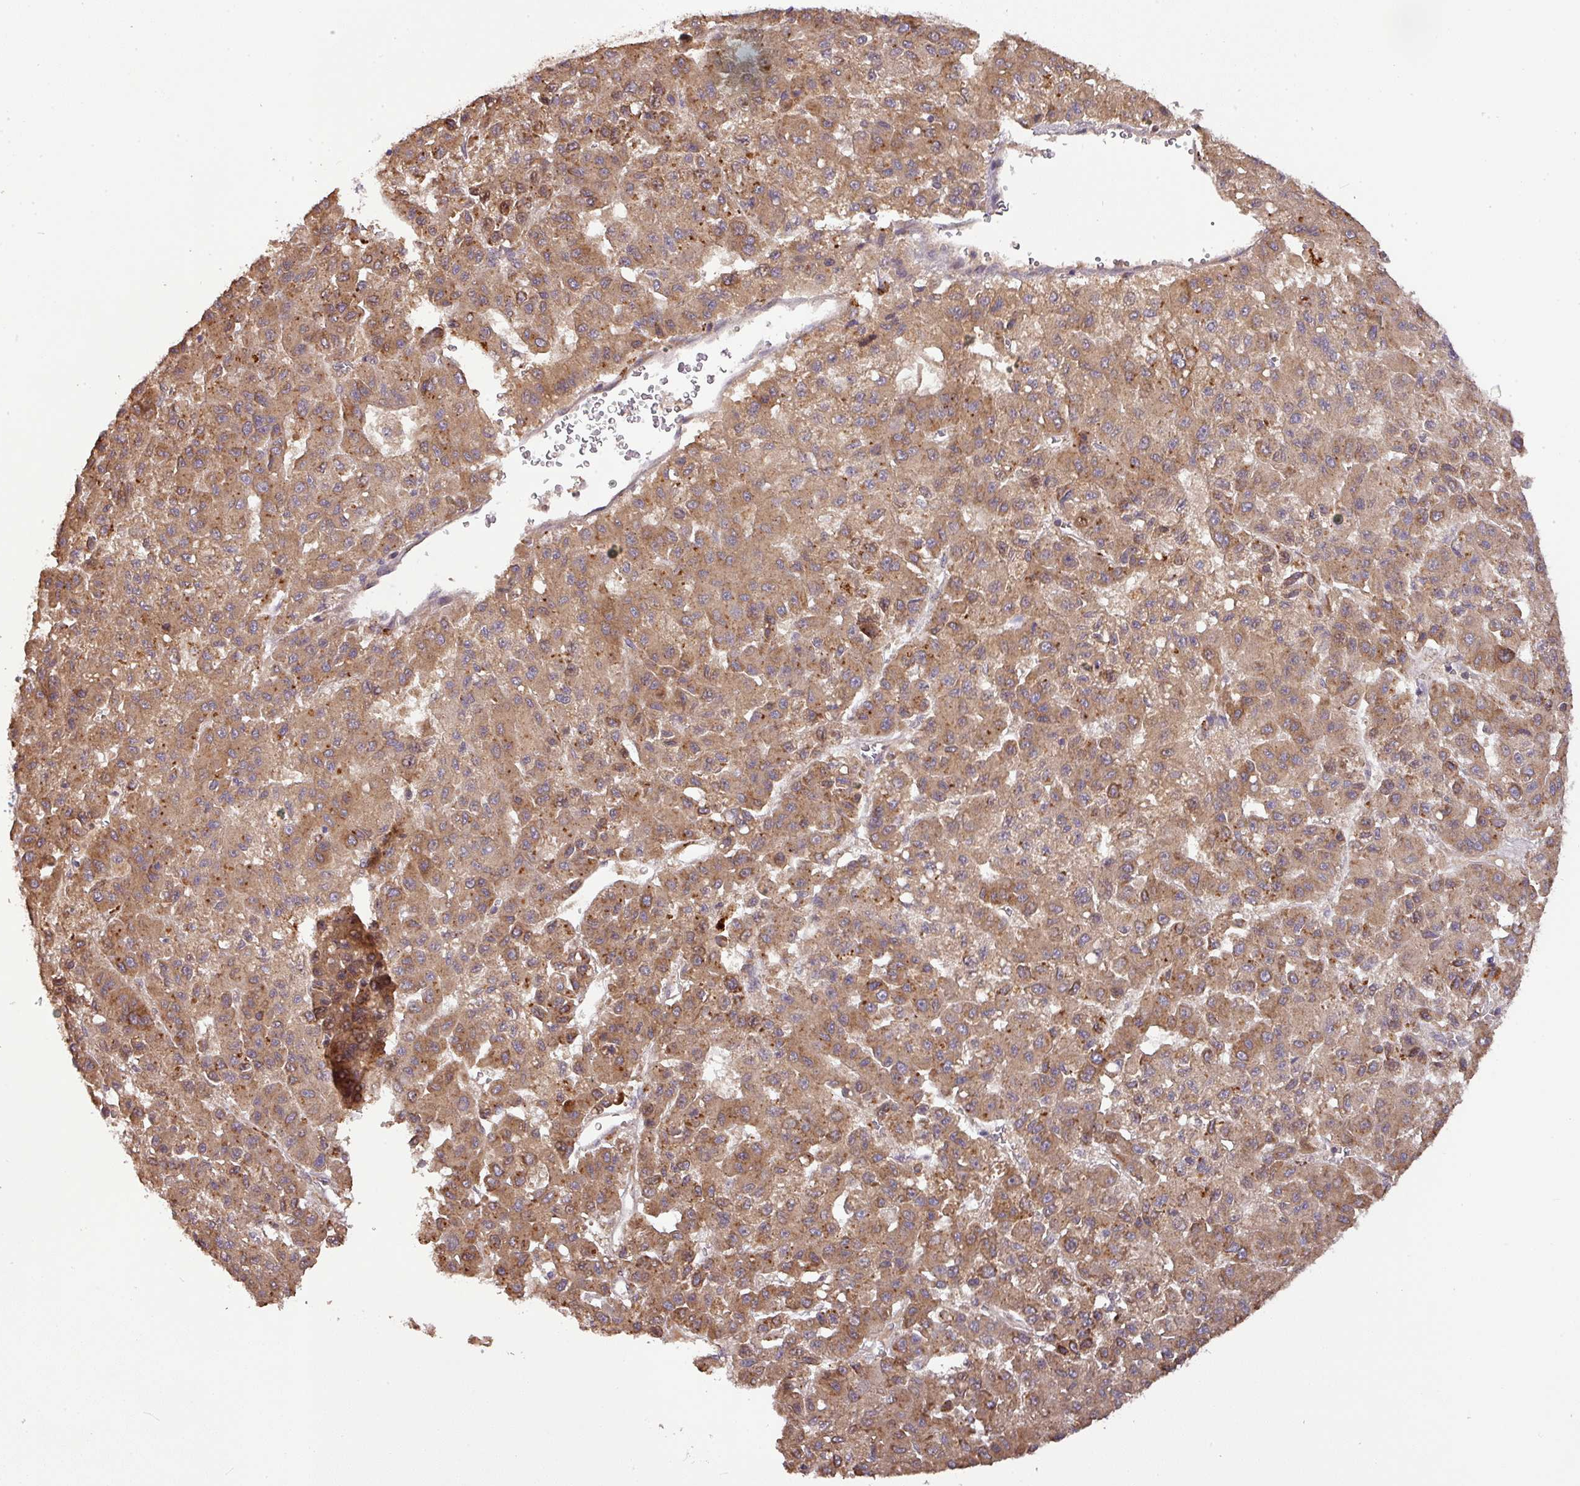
{"staining": {"intensity": "moderate", "quantity": ">75%", "location": "cytoplasmic/membranous"}, "tissue": "liver cancer", "cell_type": "Tumor cells", "image_type": "cancer", "snomed": [{"axis": "morphology", "description": "Carcinoma, Hepatocellular, NOS"}, {"axis": "topography", "description": "Liver"}], "caption": "Immunohistochemical staining of human liver hepatocellular carcinoma displays moderate cytoplasmic/membranous protein expression in about >75% of tumor cells.", "gene": "GALP", "patient": {"sex": "male", "age": 70}}